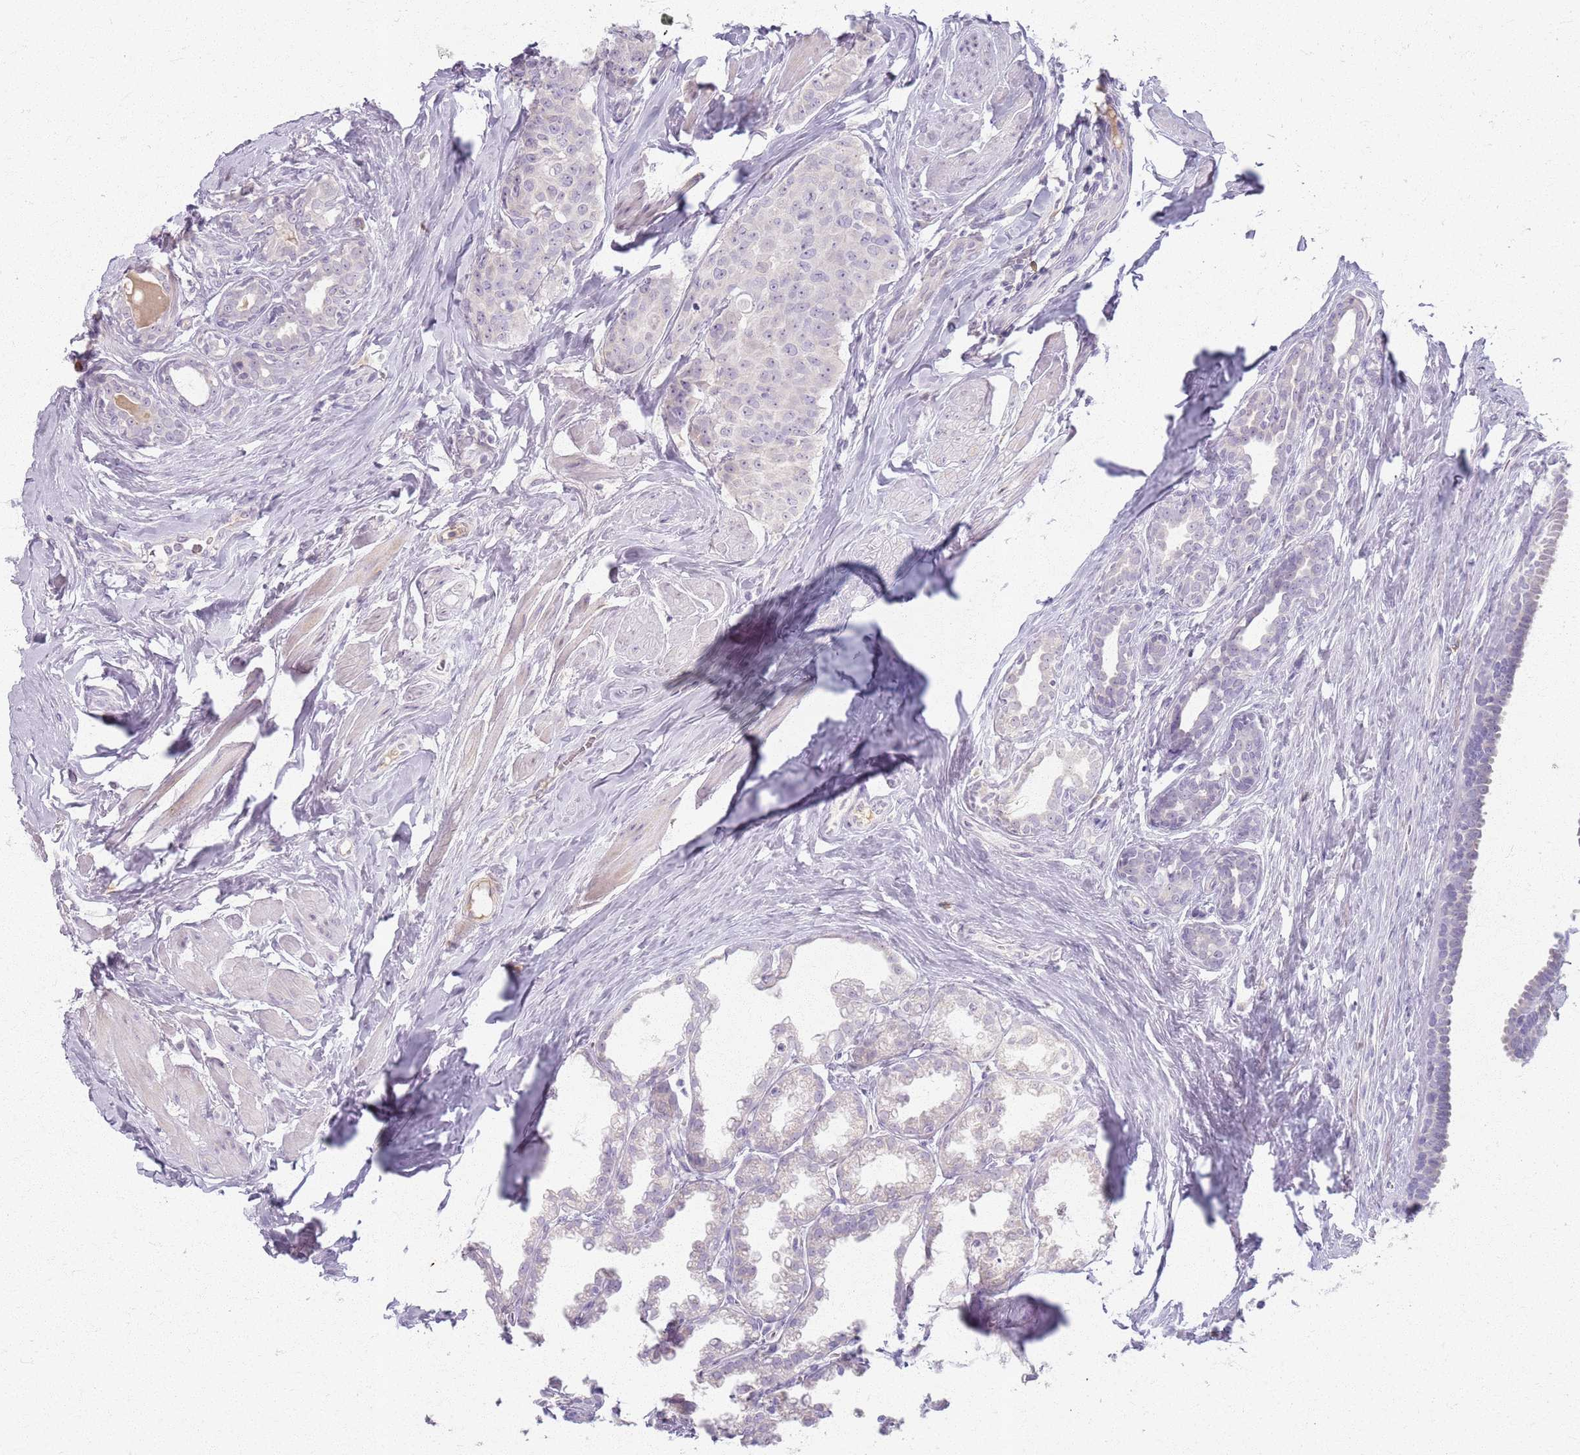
{"staining": {"intensity": "negative", "quantity": "none", "location": "none"}, "tissue": "breast cancer", "cell_type": "Tumor cells", "image_type": "cancer", "snomed": [{"axis": "morphology", "description": "Duct carcinoma"}, {"axis": "topography", "description": "Breast"}], "caption": "A histopathology image of human infiltrating ductal carcinoma (breast) is negative for staining in tumor cells. (IHC, brightfield microscopy, high magnification).", "gene": "CRIPT", "patient": {"sex": "female", "age": 40}}